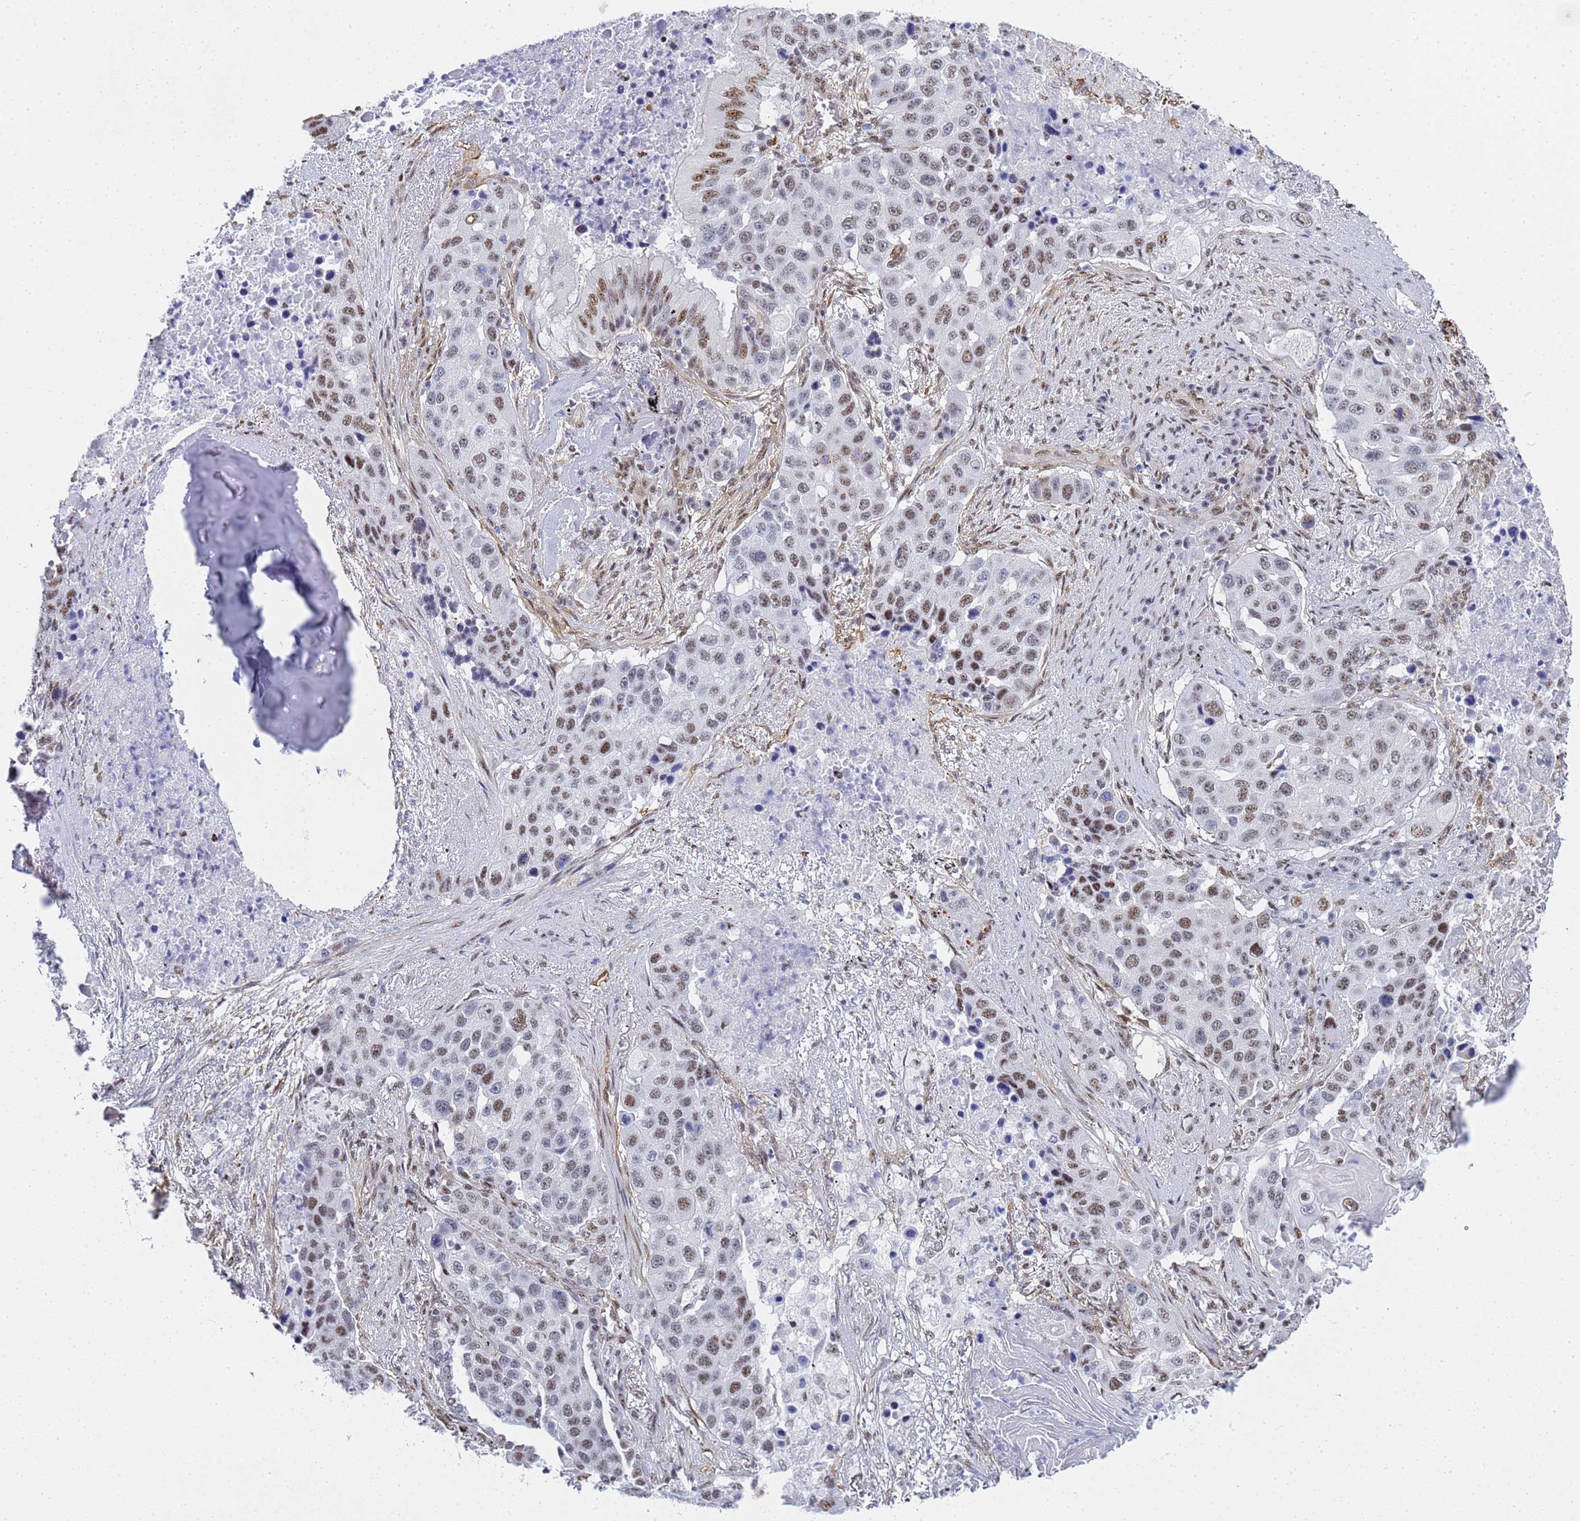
{"staining": {"intensity": "moderate", "quantity": ">75%", "location": "nuclear"}, "tissue": "lung cancer", "cell_type": "Tumor cells", "image_type": "cancer", "snomed": [{"axis": "morphology", "description": "Squamous cell carcinoma, NOS"}, {"axis": "topography", "description": "Lung"}], "caption": "A photomicrograph of human squamous cell carcinoma (lung) stained for a protein exhibits moderate nuclear brown staining in tumor cells.", "gene": "PRRT4", "patient": {"sex": "female", "age": 63}}